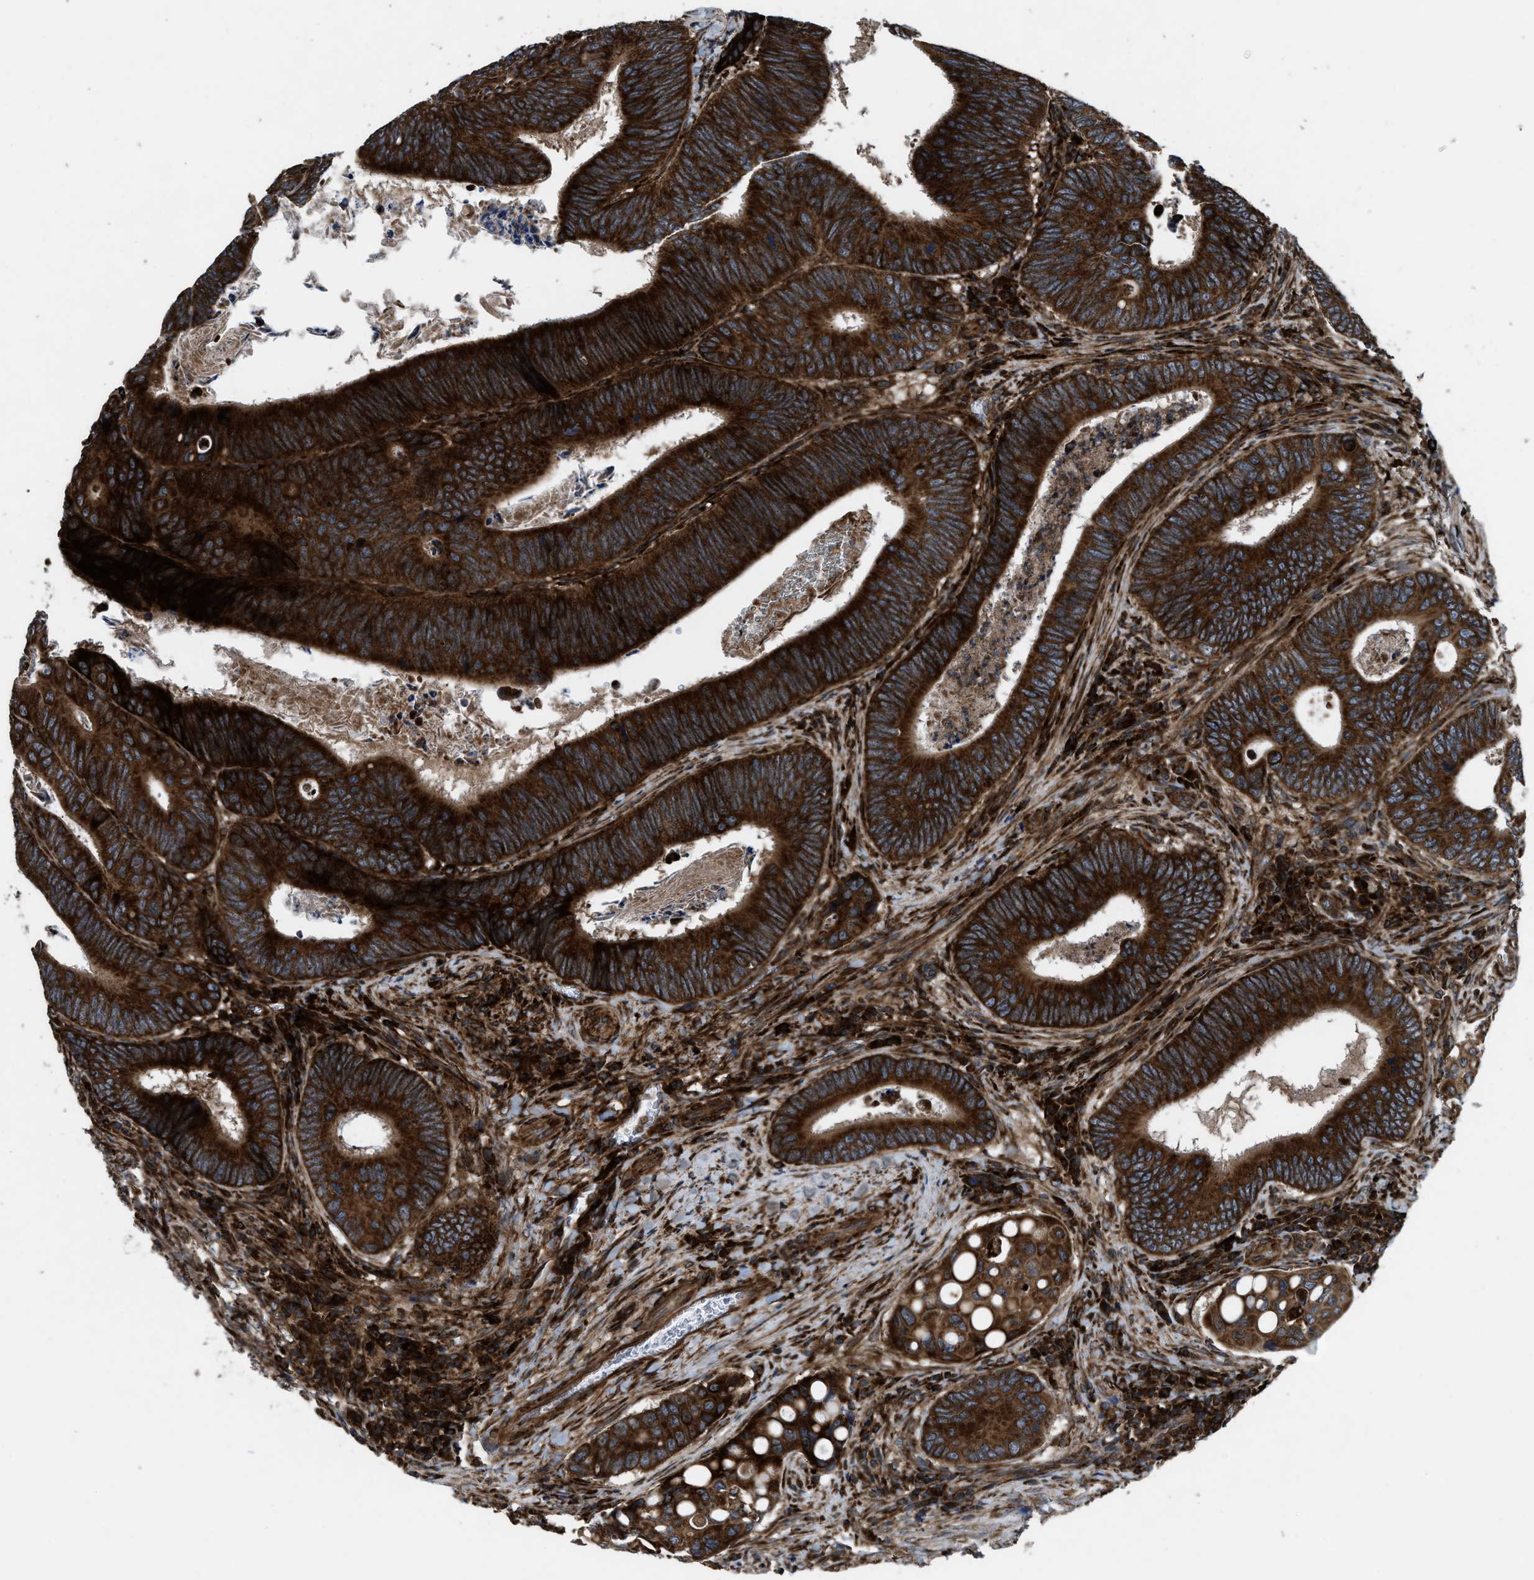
{"staining": {"intensity": "strong", "quantity": ">75%", "location": "cytoplasmic/membranous"}, "tissue": "colorectal cancer", "cell_type": "Tumor cells", "image_type": "cancer", "snomed": [{"axis": "morphology", "description": "Inflammation, NOS"}, {"axis": "morphology", "description": "Adenocarcinoma, NOS"}, {"axis": "topography", "description": "Colon"}], "caption": "Immunohistochemistry (IHC) photomicrograph of neoplastic tissue: colorectal cancer (adenocarcinoma) stained using immunohistochemistry (IHC) shows high levels of strong protein expression localized specifically in the cytoplasmic/membranous of tumor cells, appearing as a cytoplasmic/membranous brown color.", "gene": "PER3", "patient": {"sex": "male", "age": 72}}